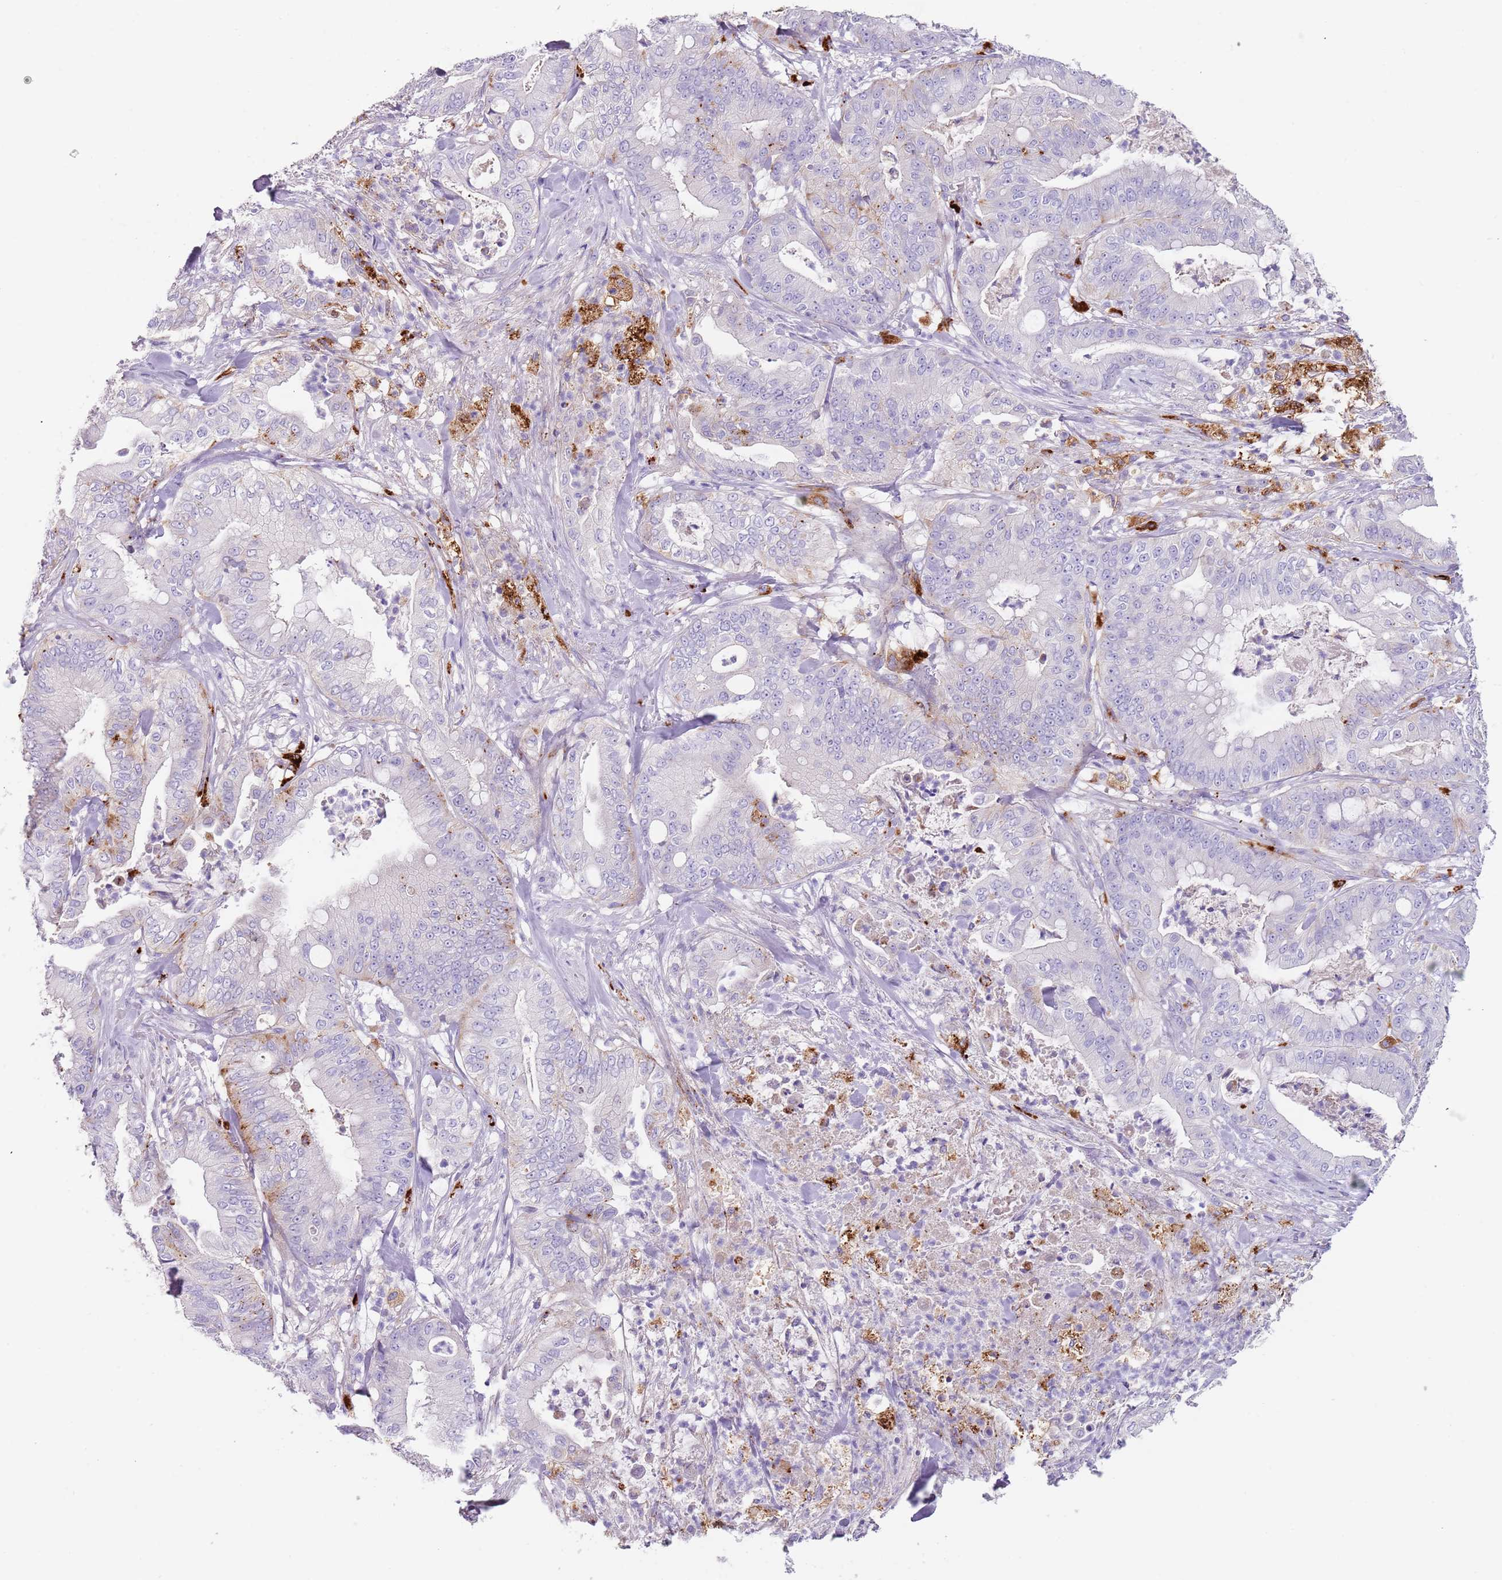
{"staining": {"intensity": "negative", "quantity": "none", "location": "none"}, "tissue": "pancreatic cancer", "cell_type": "Tumor cells", "image_type": "cancer", "snomed": [{"axis": "morphology", "description": "Adenocarcinoma, NOS"}, {"axis": "topography", "description": "Pancreas"}], "caption": "IHC image of neoplastic tissue: human pancreatic cancer (adenocarcinoma) stained with DAB shows no significant protein staining in tumor cells.", "gene": "LRRN3", "patient": {"sex": "male", "age": 71}}